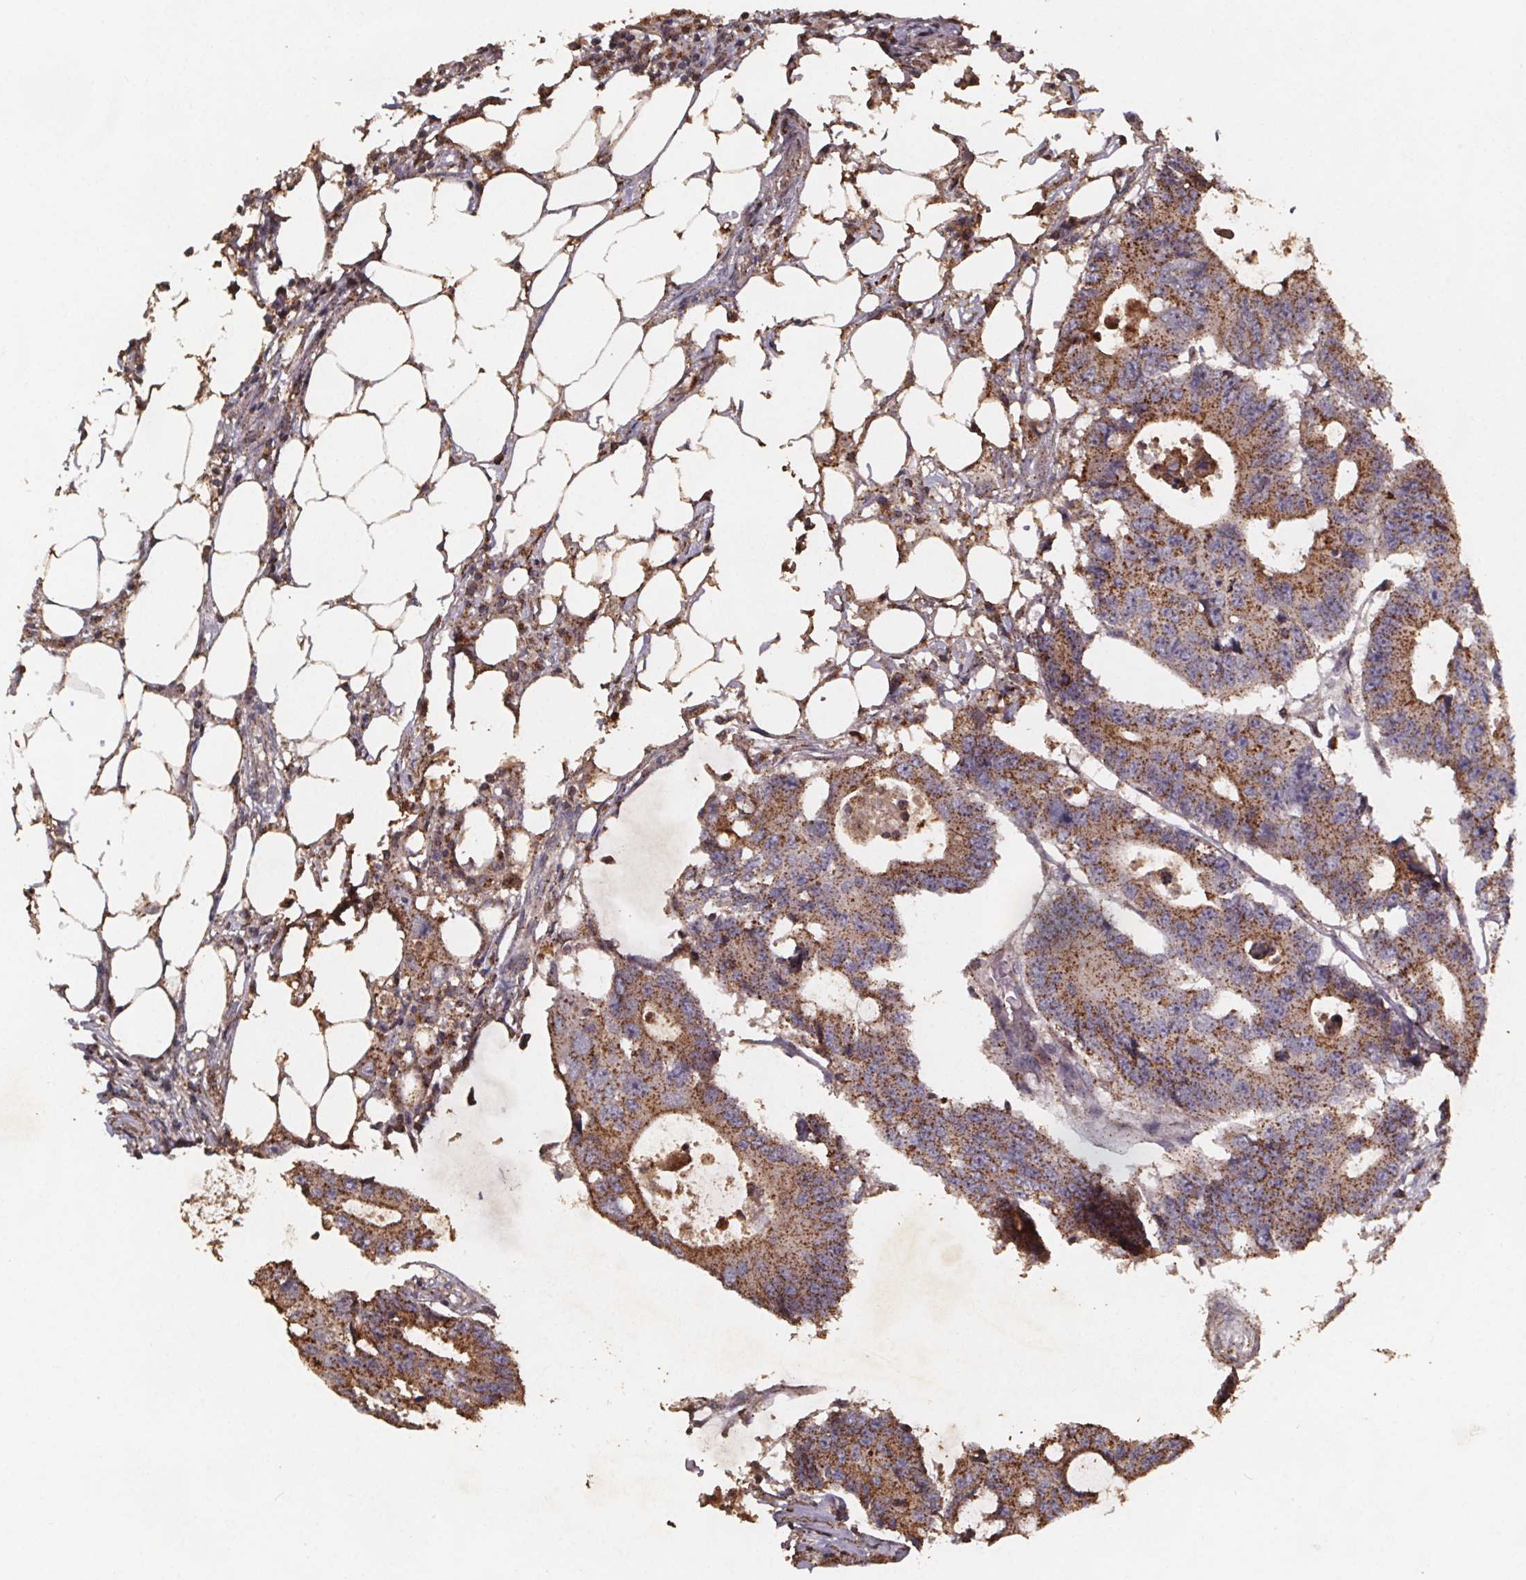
{"staining": {"intensity": "moderate", "quantity": ">75%", "location": "cytoplasmic/membranous"}, "tissue": "colorectal cancer", "cell_type": "Tumor cells", "image_type": "cancer", "snomed": [{"axis": "morphology", "description": "Adenocarcinoma, NOS"}, {"axis": "topography", "description": "Colon"}], "caption": "Human colorectal cancer stained for a protein (brown) exhibits moderate cytoplasmic/membranous positive expression in approximately >75% of tumor cells.", "gene": "ZNF879", "patient": {"sex": "male", "age": 71}}